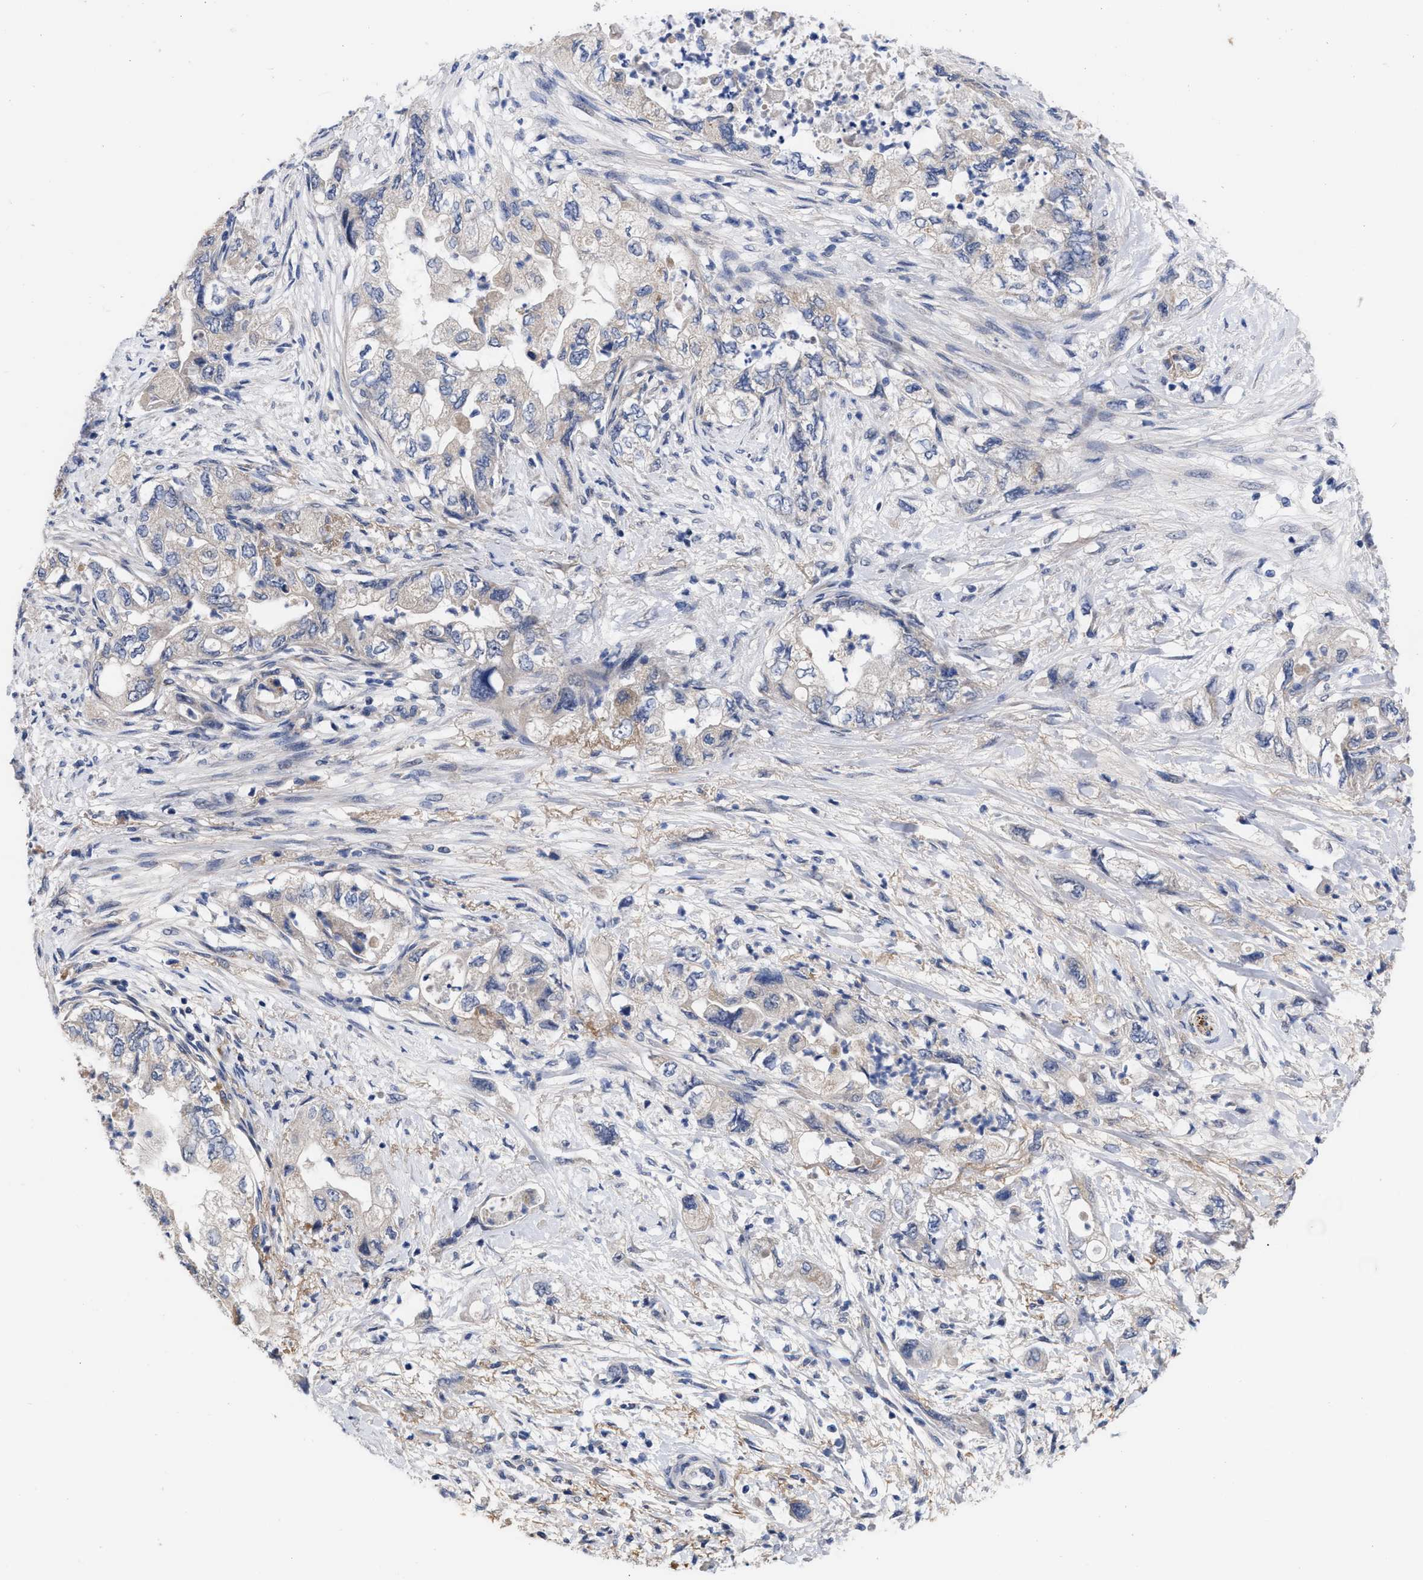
{"staining": {"intensity": "negative", "quantity": "none", "location": "none"}, "tissue": "pancreatic cancer", "cell_type": "Tumor cells", "image_type": "cancer", "snomed": [{"axis": "morphology", "description": "Adenocarcinoma, NOS"}, {"axis": "topography", "description": "Pancreas"}], "caption": "High power microscopy histopathology image of an IHC histopathology image of adenocarcinoma (pancreatic), revealing no significant expression in tumor cells.", "gene": "CCN5", "patient": {"sex": "female", "age": 73}}